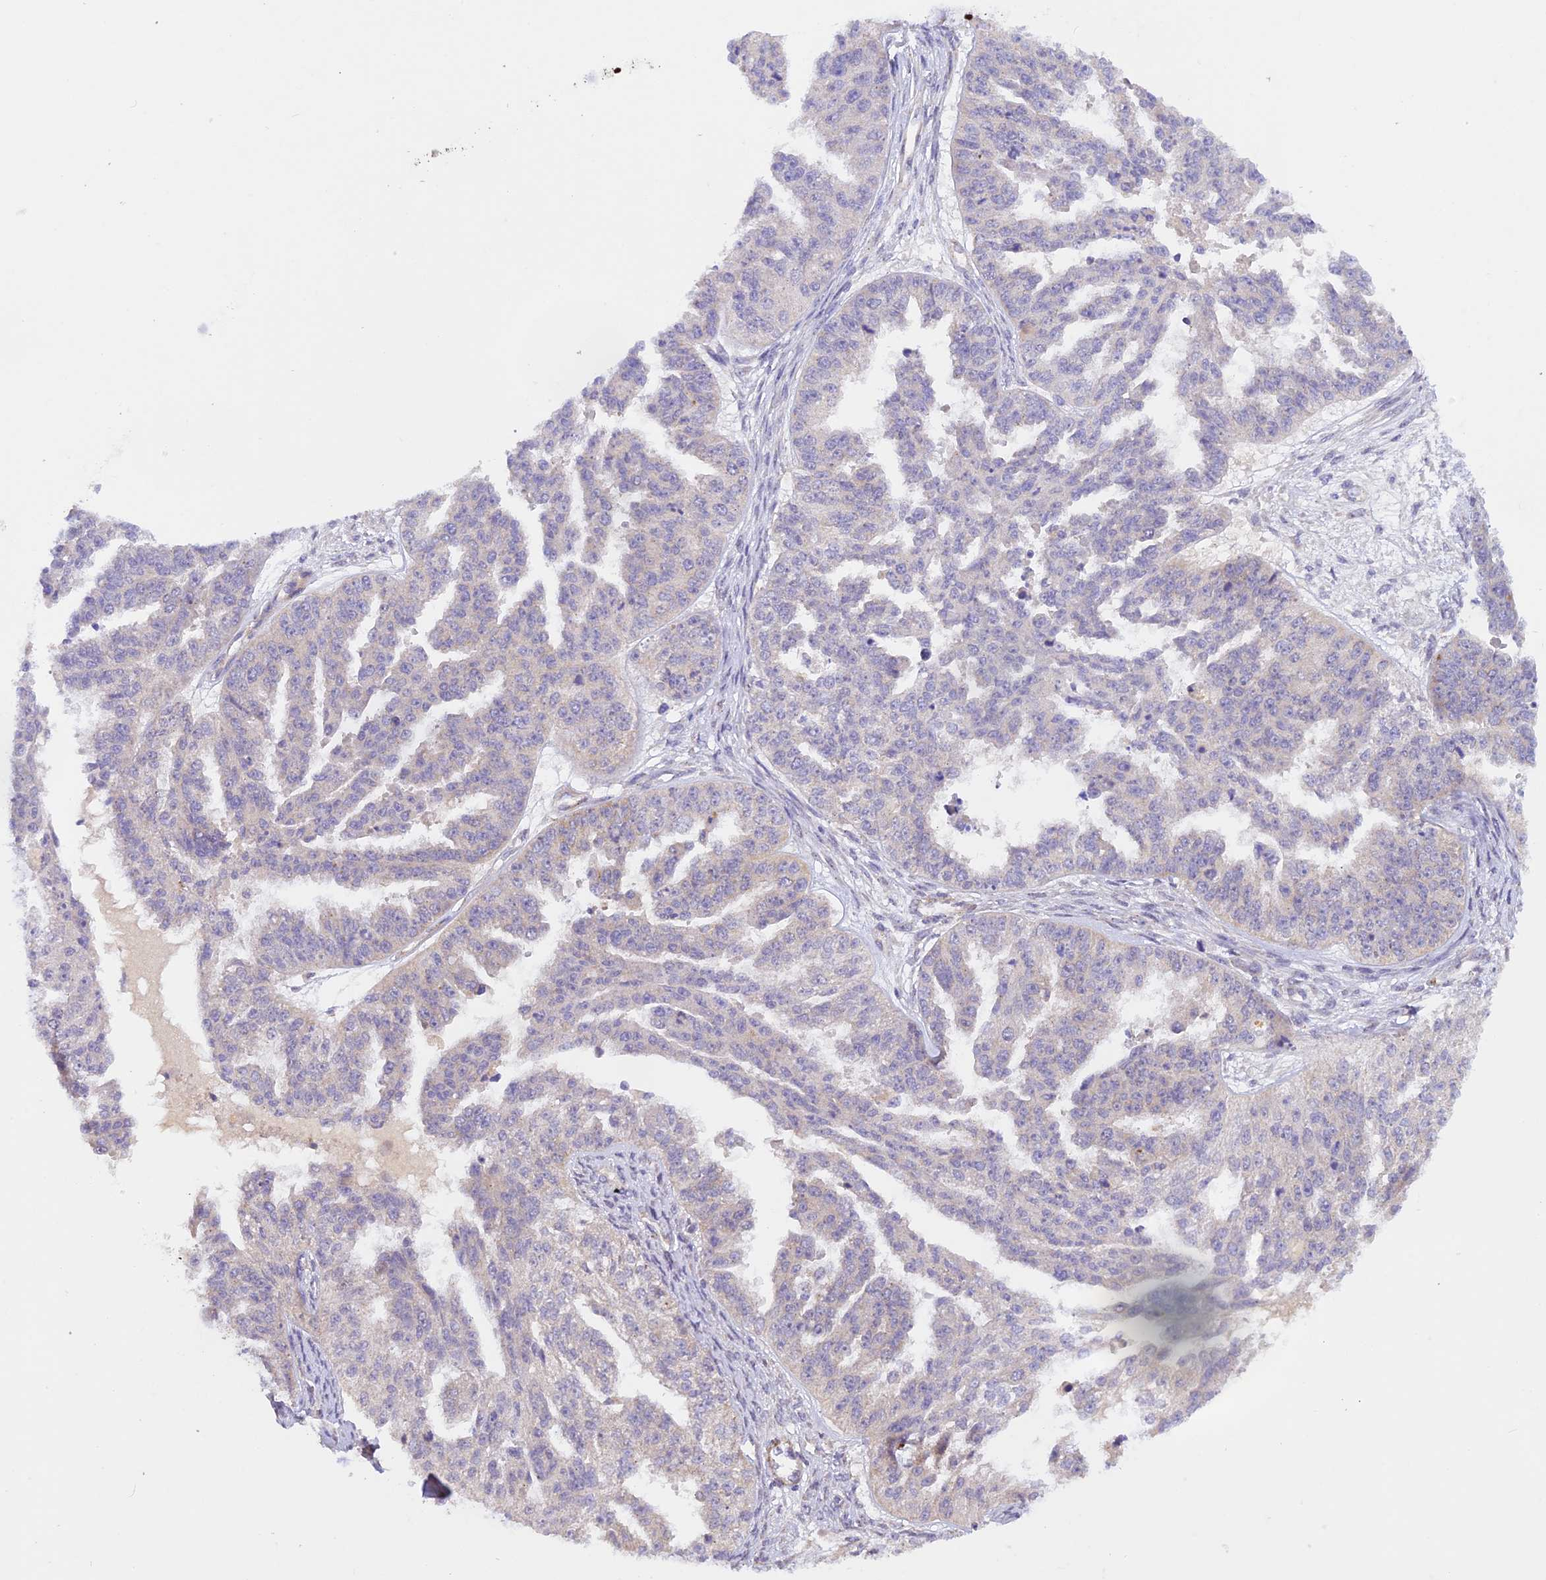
{"staining": {"intensity": "negative", "quantity": "none", "location": "none"}, "tissue": "ovarian cancer", "cell_type": "Tumor cells", "image_type": "cancer", "snomed": [{"axis": "morphology", "description": "Cystadenocarcinoma, serous, NOS"}, {"axis": "topography", "description": "Ovary"}], "caption": "Image shows no protein expression in tumor cells of ovarian serous cystadenocarcinoma tissue.", "gene": "WDFY4", "patient": {"sex": "female", "age": 58}}